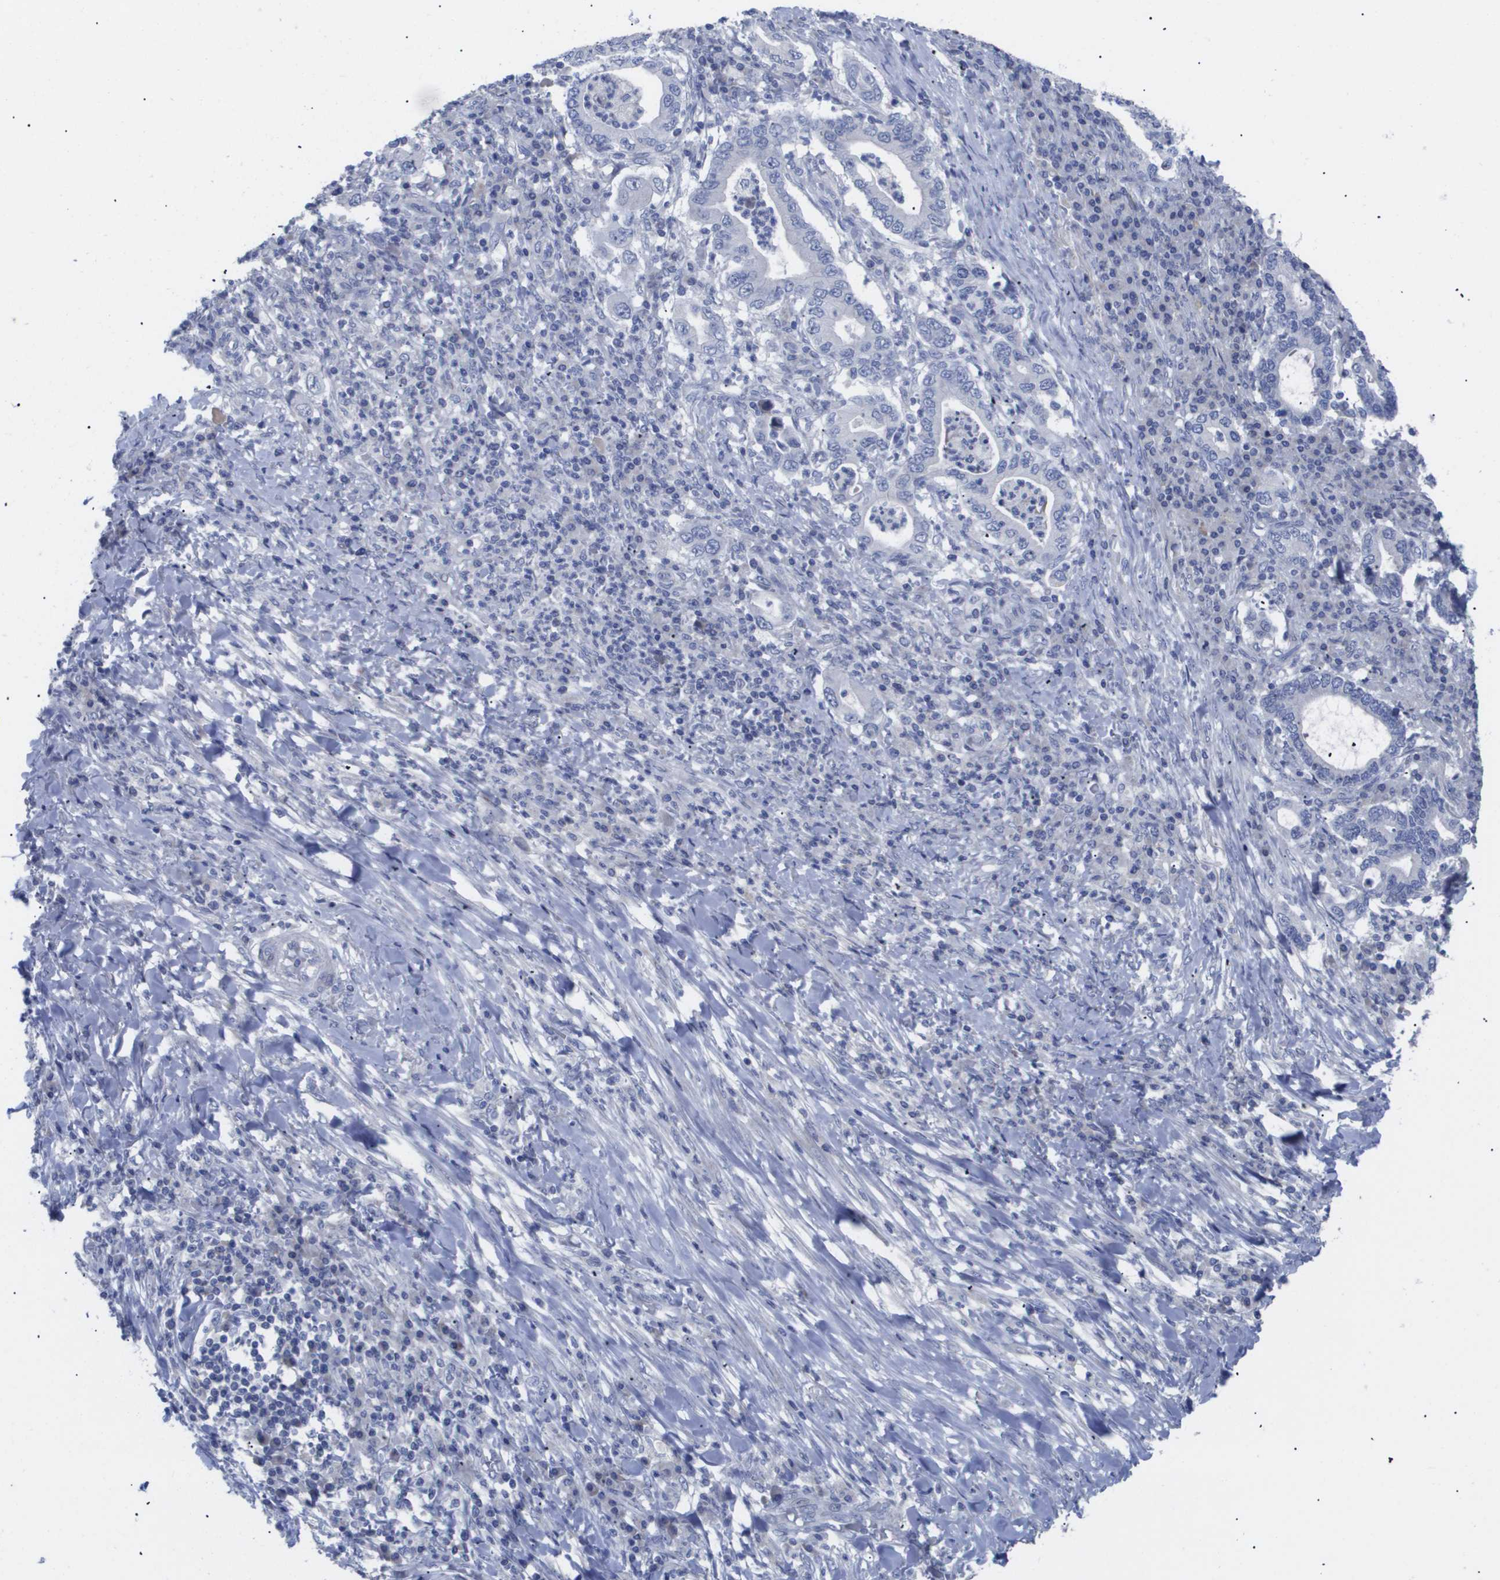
{"staining": {"intensity": "negative", "quantity": "none", "location": "none"}, "tissue": "stomach cancer", "cell_type": "Tumor cells", "image_type": "cancer", "snomed": [{"axis": "morphology", "description": "Normal tissue, NOS"}, {"axis": "morphology", "description": "Adenocarcinoma, NOS"}, {"axis": "topography", "description": "Esophagus"}, {"axis": "topography", "description": "Stomach, upper"}, {"axis": "topography", "description": "Peripheral nerve tissue"}], "caption": "IHC of stomach cancer (adenocarcinoma) shows no staining in tumor cells.", "gene": "CAV3", "patient": {"sex": "male", "age": 62}}